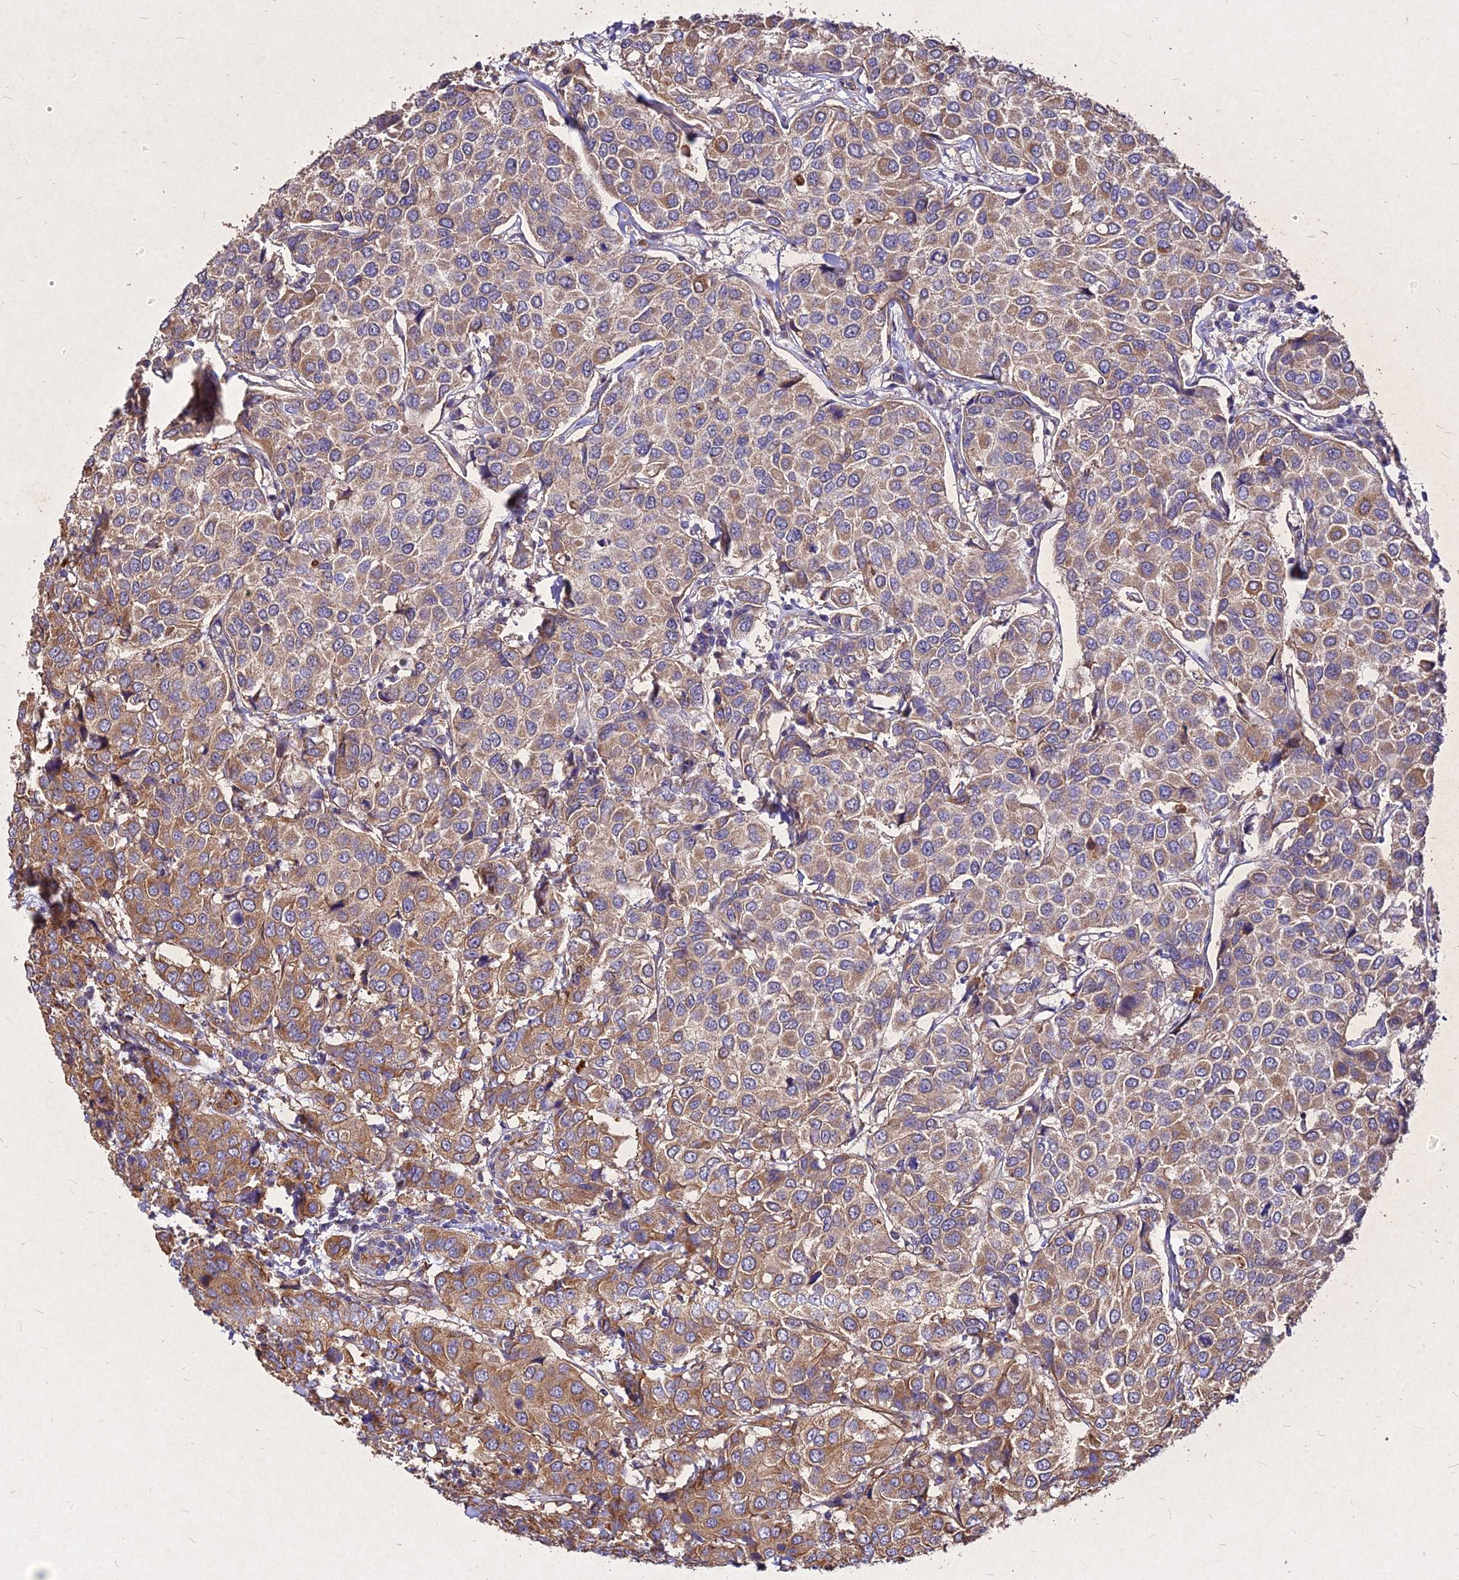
{"staining": {"intensity": "moderate", "quantity": "25%-75%", "location": "cytoplasmic/membranous"}, "tissue": "breast cancer", "cell_type": "Tumor cells", "image_type": "cancer", "snomed": [{"axis": "morphology", "description": "Duct carcinoma"}, {"axis": "topography", "description": "Breast"}], "caption": "The image demonstrates a brown stain indicating the presence of a protein in the cytoplasmic/membranous of tumor cells in breast cancer. (DAB IHC, brown staining for protein, blue staining for nuclei).", "gene": "SKA1", "patient": {"sex": "female", "age": 55}}